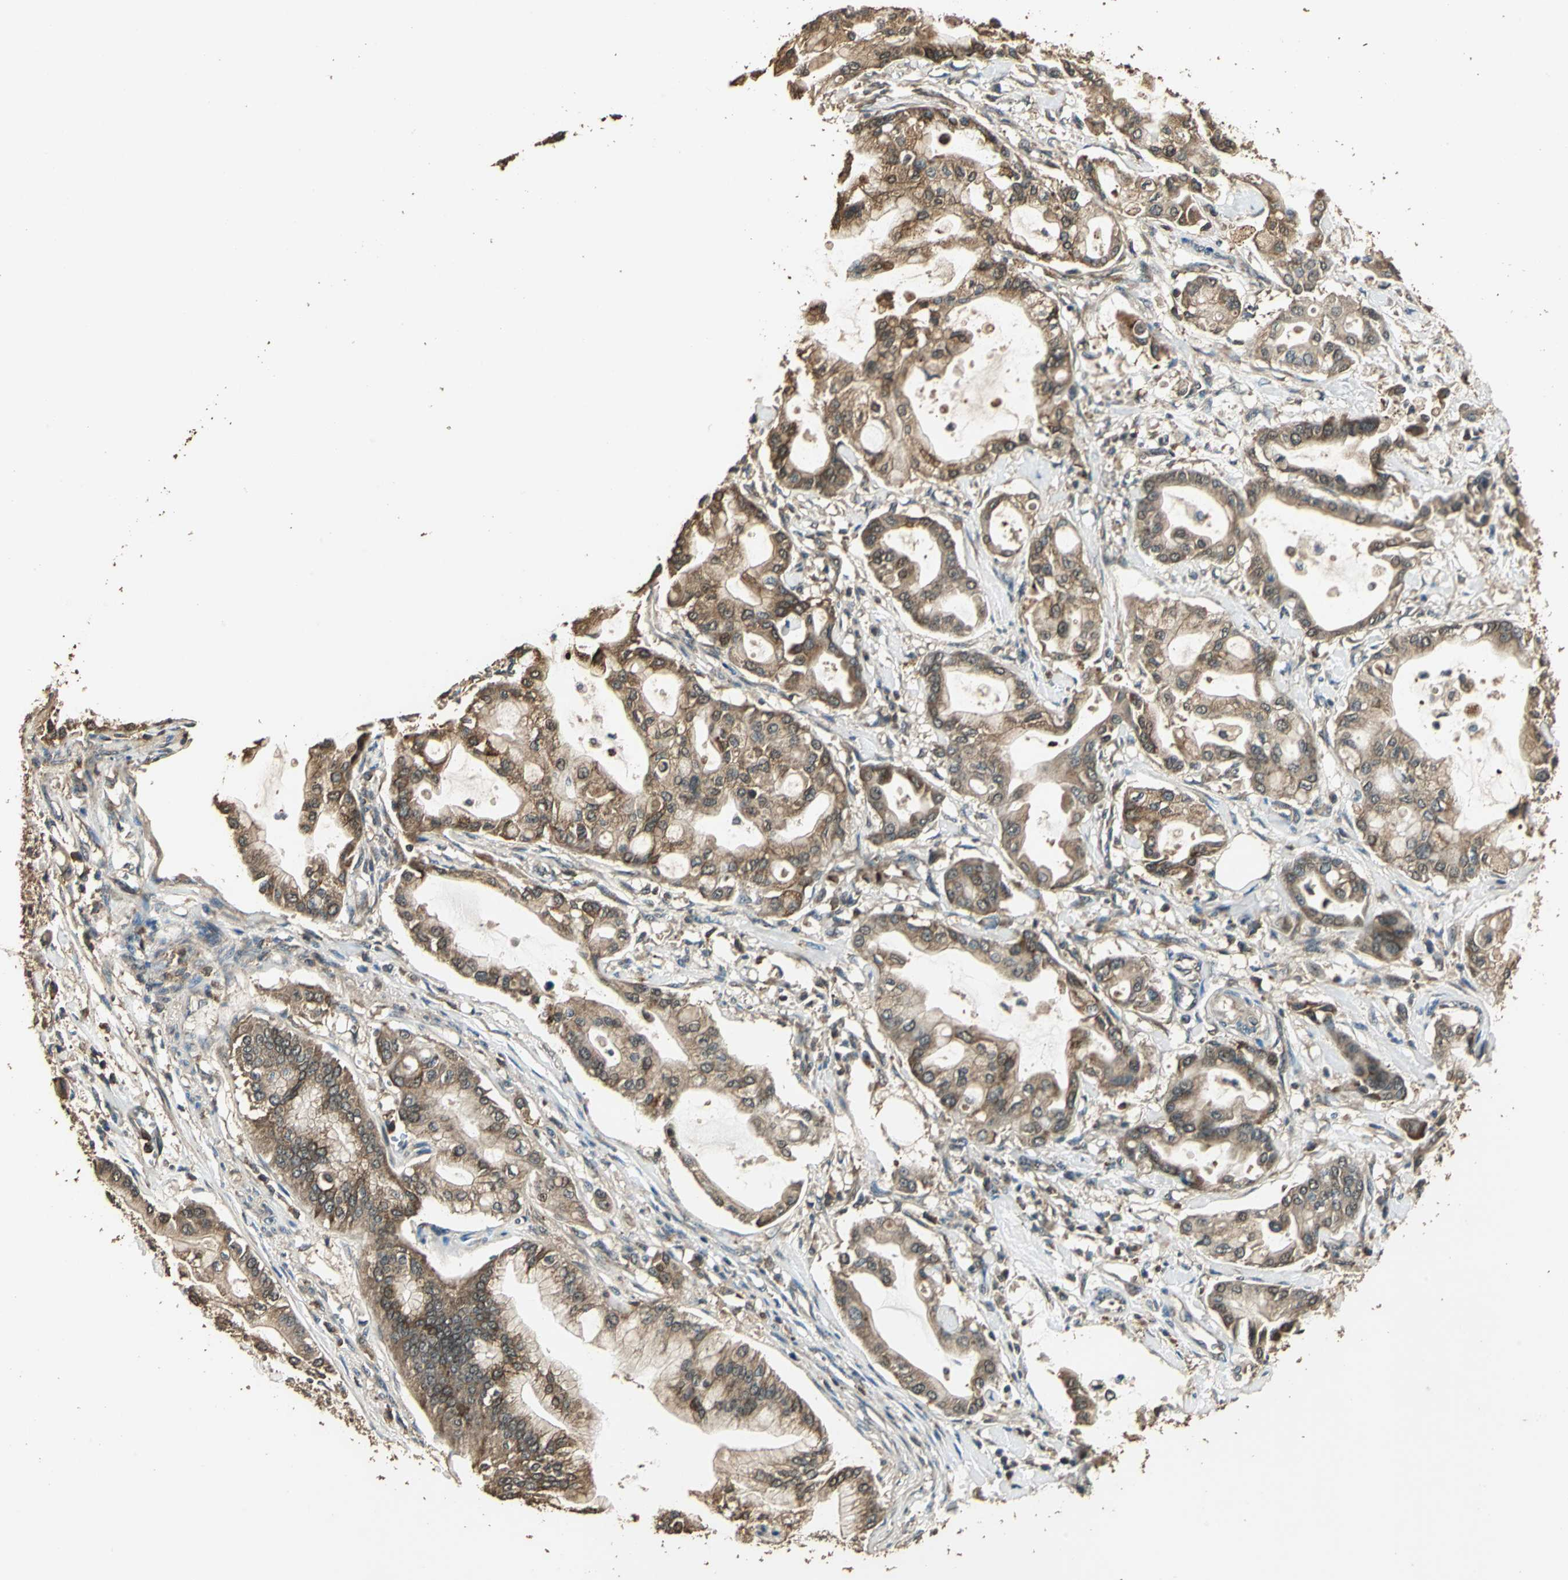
{"staining": {"intensity": "moderate", "quantity": ">75%", "location": "cytoplasmic/membranous"}, "tissue": "pancreatic cancer", "cell_type": "Tumor cells", "image_type": "cancer", "snomed": [{"axis": "morphology", "description": "Adenocarcinoma, NOS"}, {"axis": "morphology", "description": "Adenocarcinoma, metastatic, NOS"}, {"axis": "topography", "description": "Lymph node"}, {"axis": "topography", "description": "Pancreas"}, {"axis": "topography", "description": "Duodenum"}], "caption": "A histopathology image of human pancreatic cancer stained for a protein demonstrates moderate cytoplasmic/membranous brown staining in tumor cells. The staining is performed using DAB (3,3'-diaminobenzidine) brown chromogen to label protein expression. The nuclei are counter-stained blue using hematoxylin.", "gene": "TMPRSS4", "patient": {"sex": "female", "age": 64}}